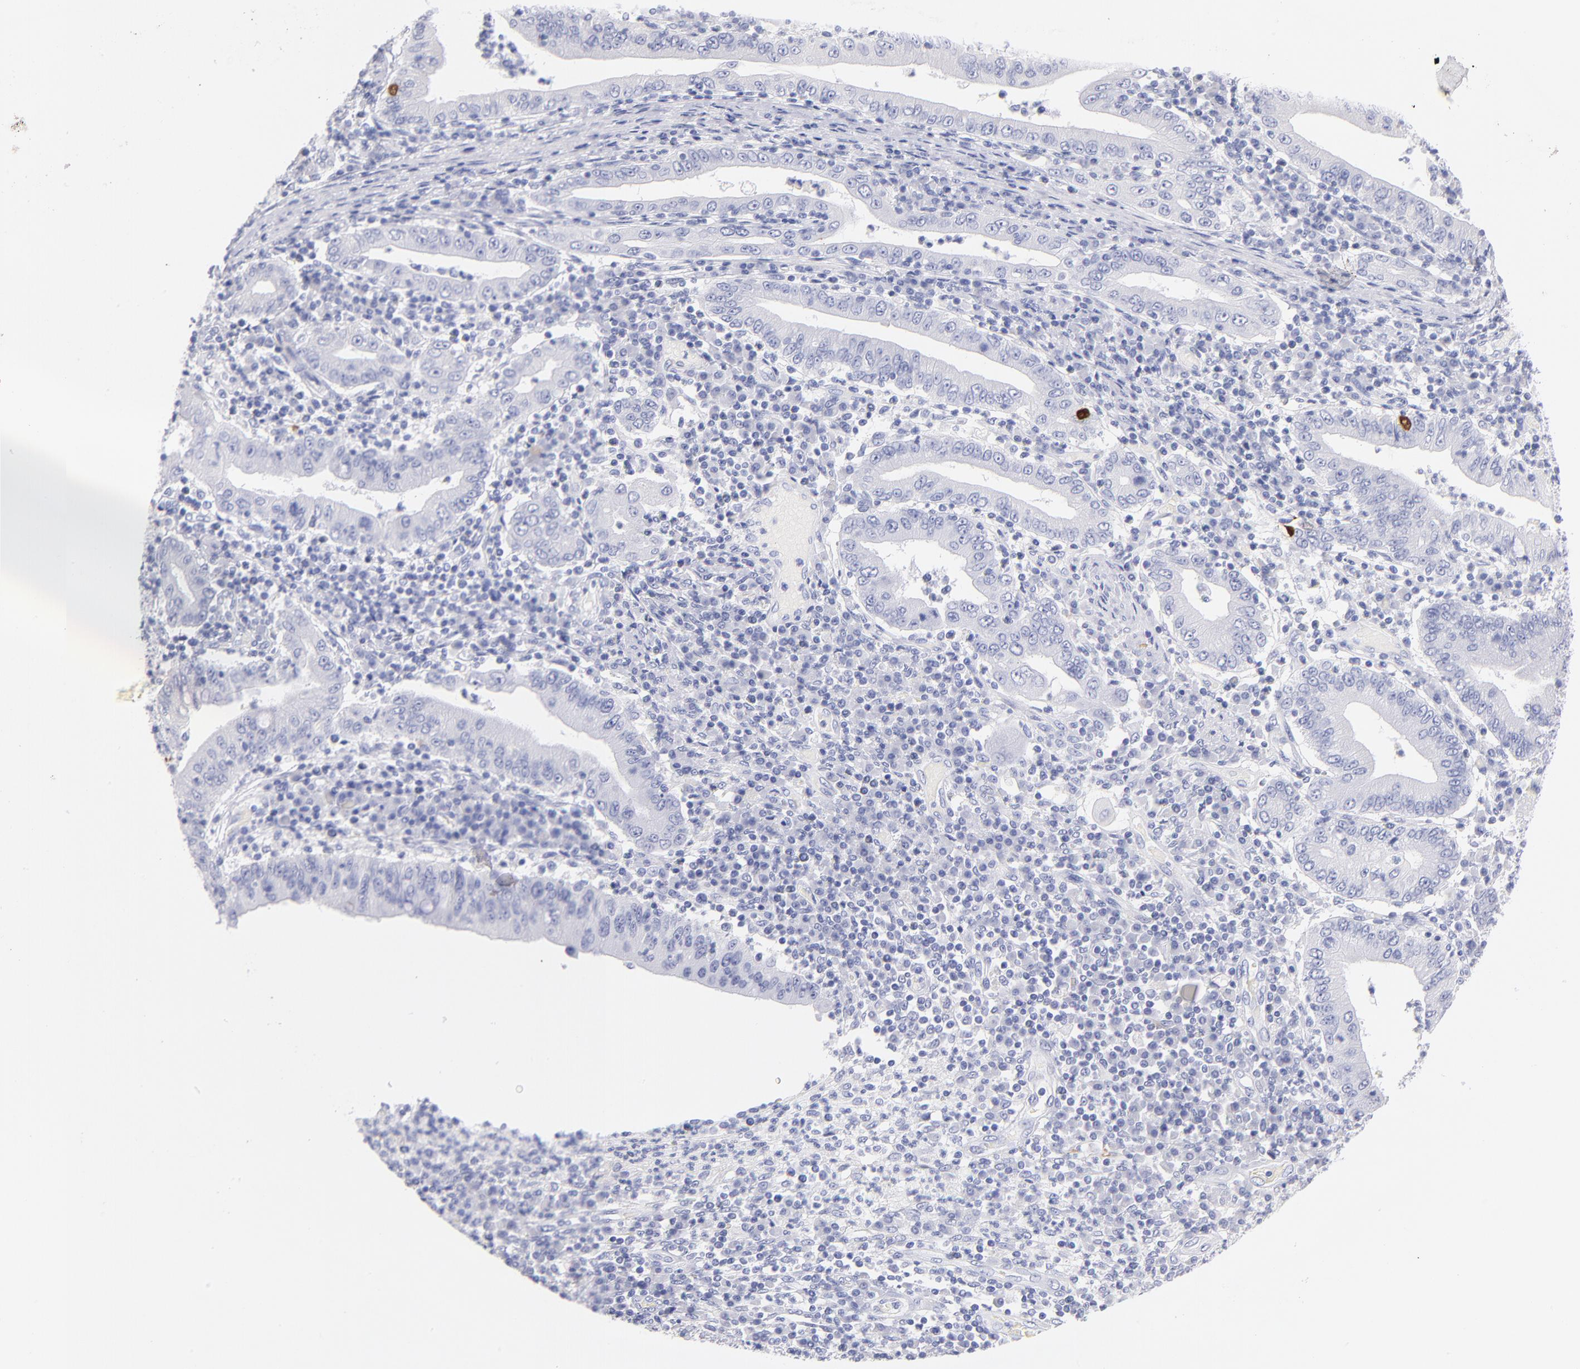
{"staining": {"intensity": "negative", "quantity": "none", "location": "none"}, "tissue": "stomach cancer", "cell_type": "Tumor cells", "image_type": "cancer", "snomed": [{"axis": "morphology", "description": "Normal tissue, NOS"}, {"axis": "morphology", "description": "Adenocarcinoma, NOS"}, {"axis": "topography", "description": "Esophagus"}, {"axis": "topography", "description": "Stomach, upper"}, {"axis": "topography", "description": "Peripheral nerve tissue"}], "caption": "High power microscopy image of an IHC image of stomach adenocarcinoma, revealing no significant positivity in tumor cells.", "gene": "SCGN", "patient": {"sex": "male", "age": 62}}